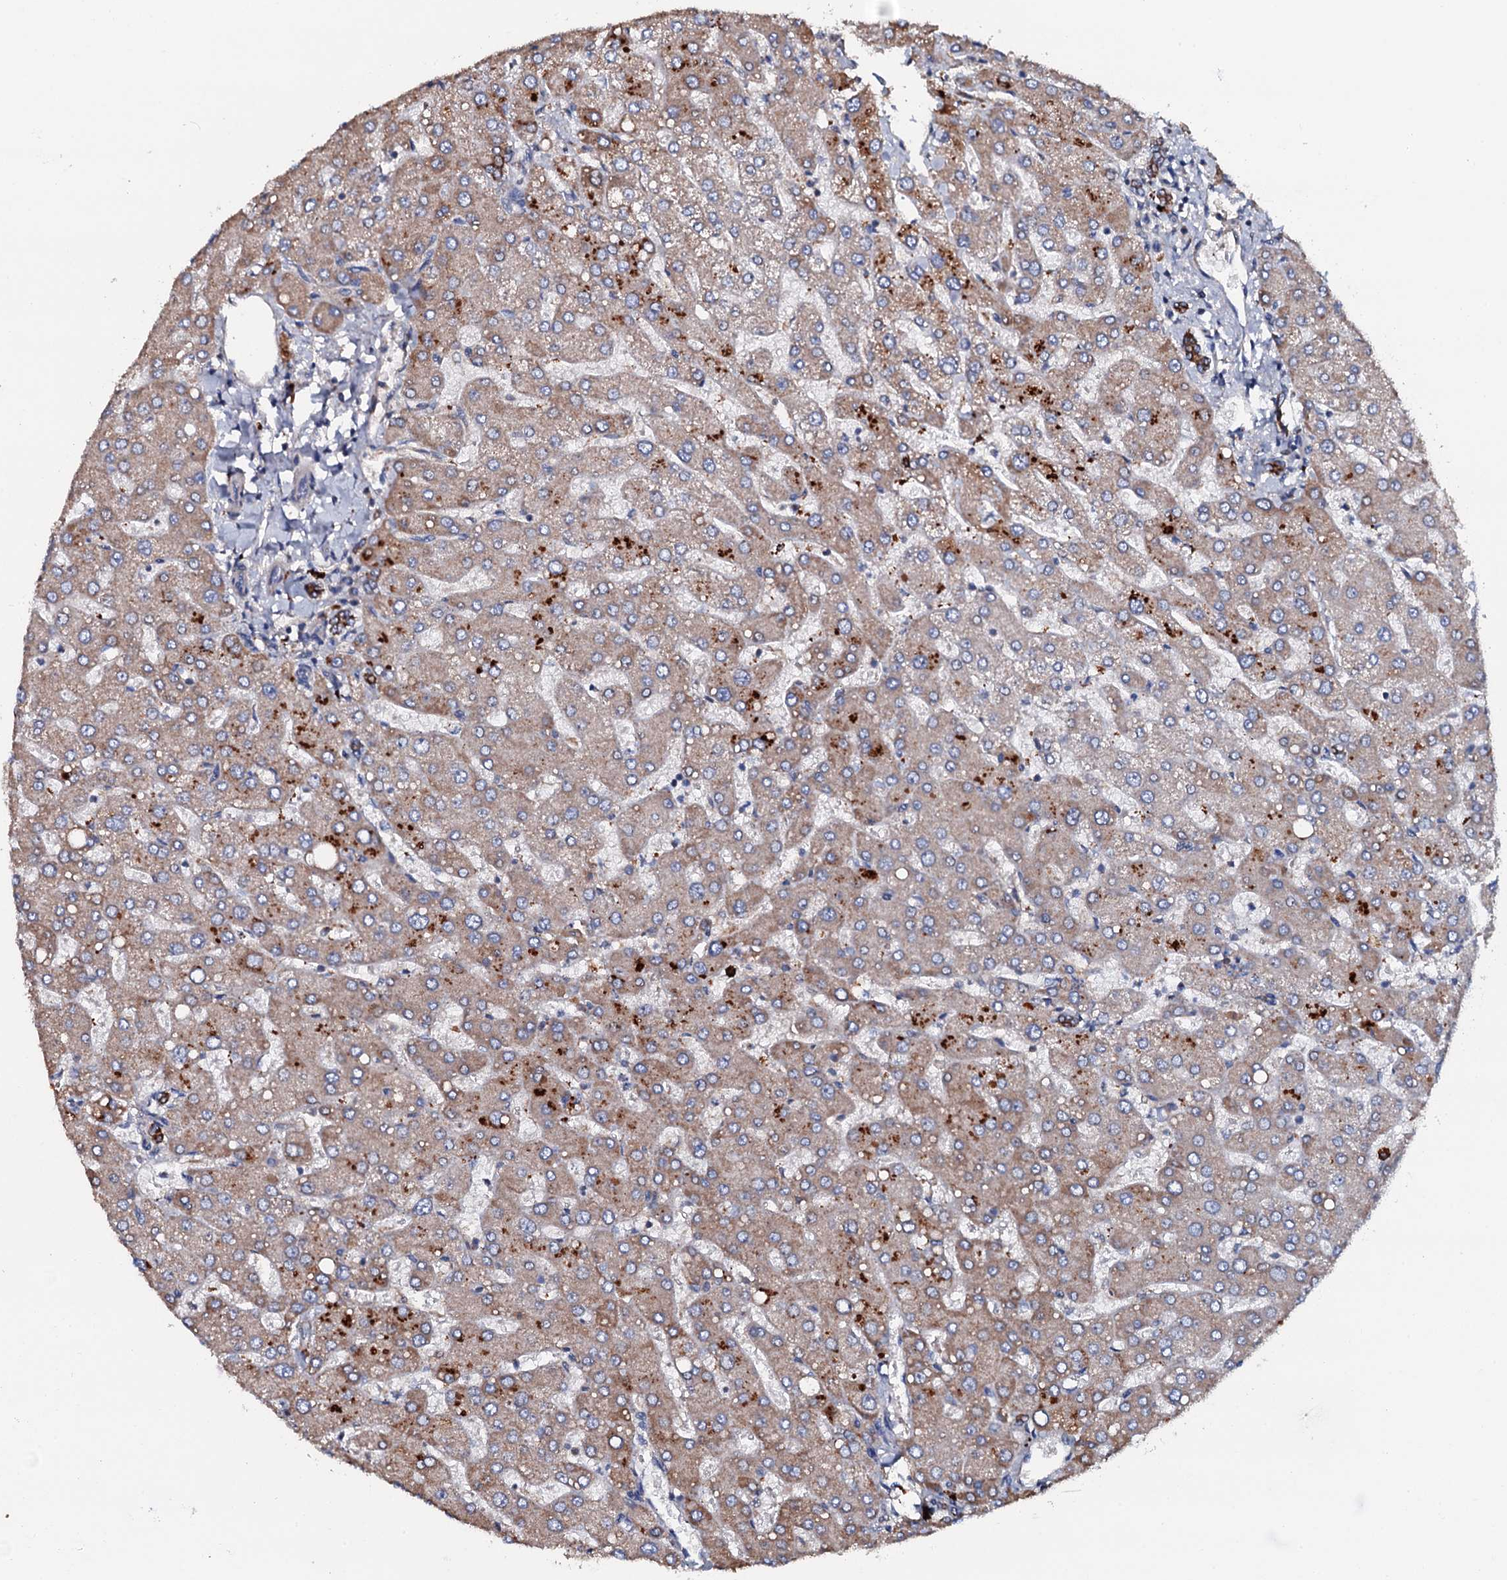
{"staining": {"intensity": "strong", "quantity": ">75%", "location": "cytoplasmic/membranous"}, "tissue": "liver", "cell_type": "Cholangiocytes", "image_type": "normal", "snomed": [{"axis": "morphology", "description": "Normal tissue, NOS"}, {"axis": "topography", "description": "Liver"}], "caption": "DAB (3,3'-diaminobenzidine) immunohistochemical staining of benign liver demonstrates strong cytoplasmic/membranous protein expression in approximately >75% of cholangiocytes.", "gene": "NEK1", "patient": {"sex": "male", "age": 55}}